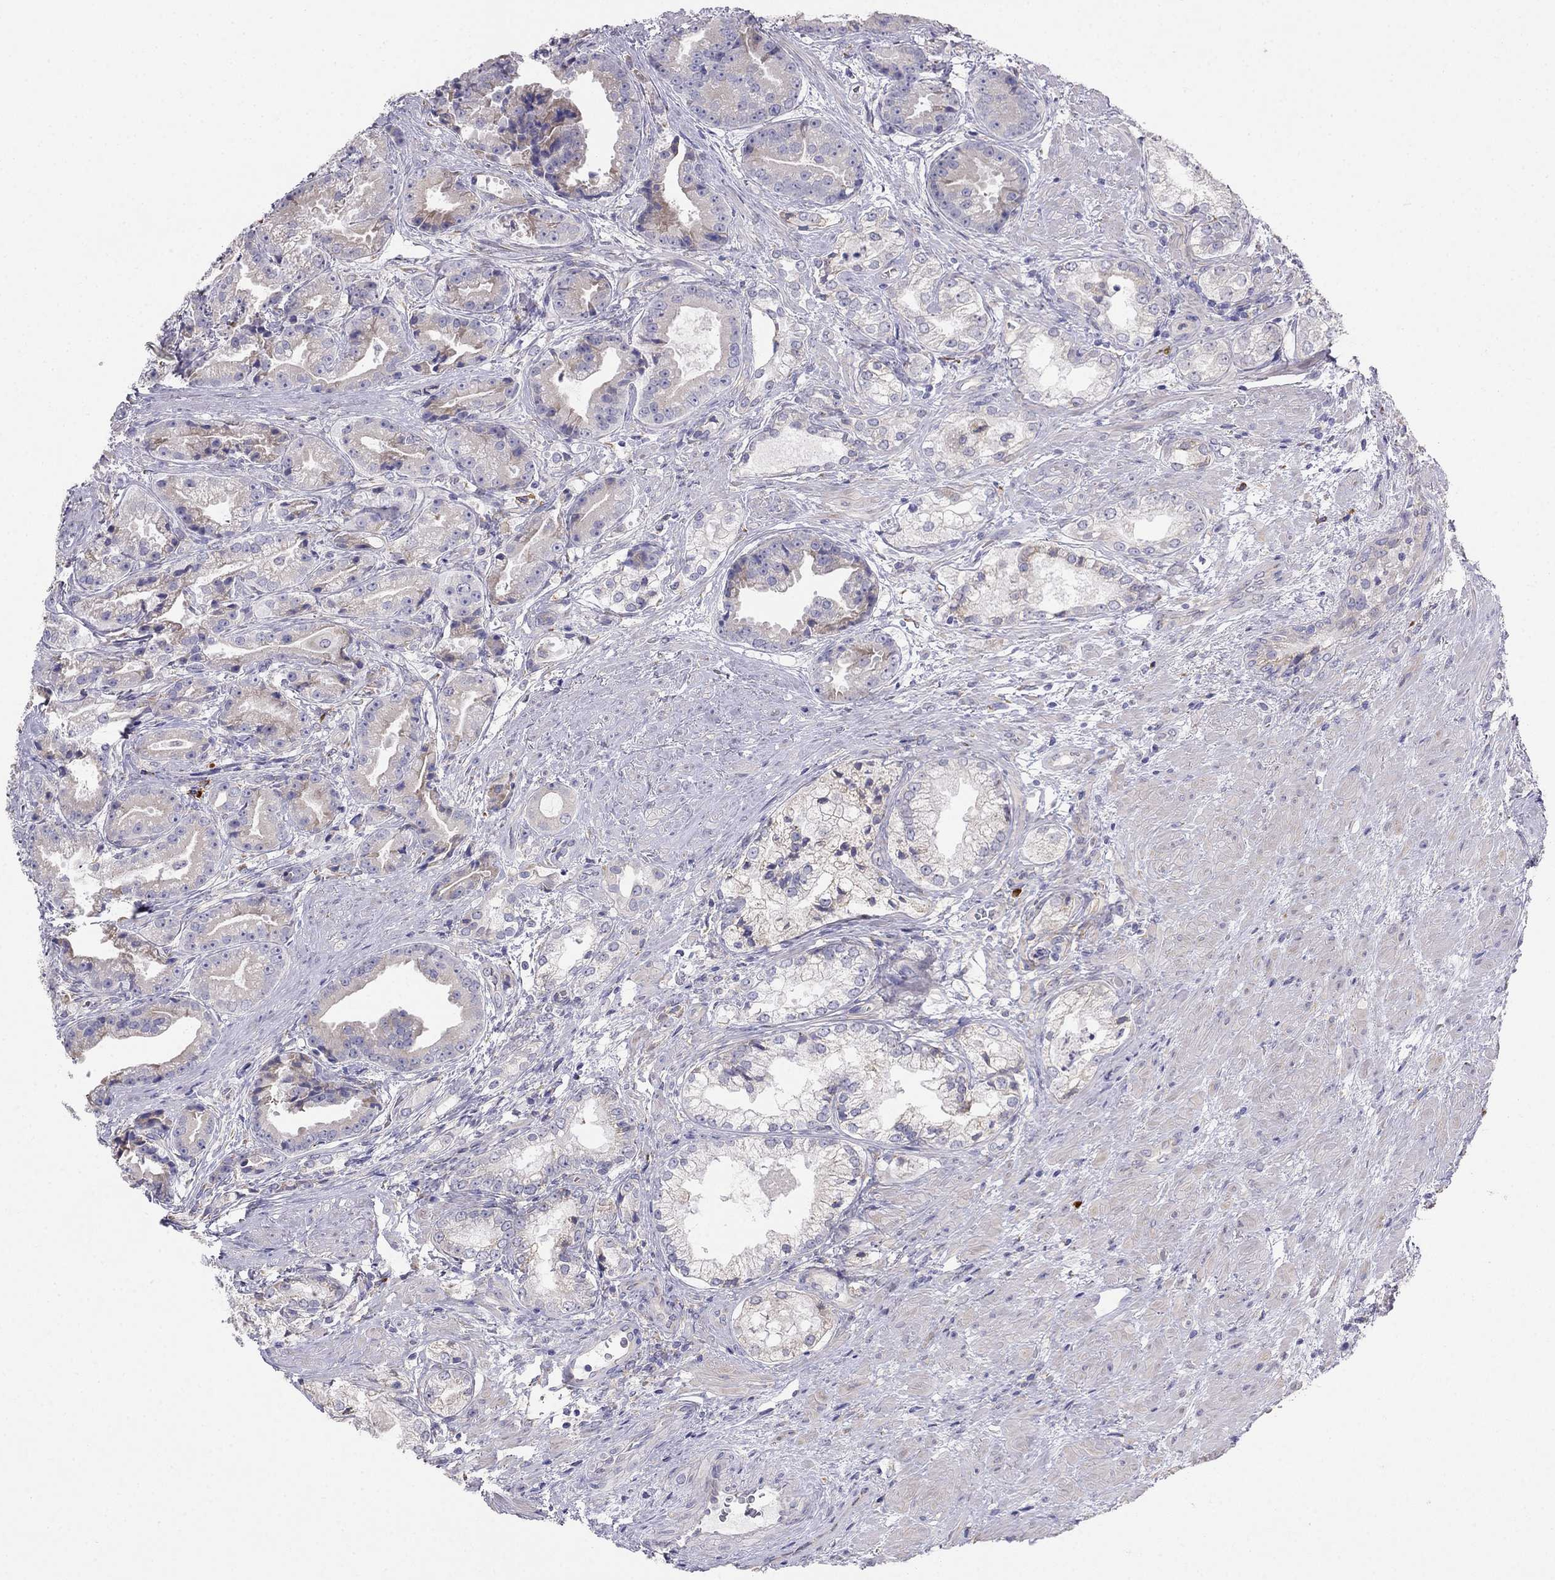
{"staining": {"intensity": "negative", "quantity": "none", "location": "none"}, "tissue": "prostate cancer", "cell_type": "Tumor cells", "image_type": "cancer", "snomed": [{"axis": "morphology", "description": "Adenocarcinoma, NOS"}, {"axis": "morphology", "description": "Adenocarcinoma, High grade"}, {"axis": "topography", "description": "Prostate"}], "caption": "Prostate adenocarcinoma was stained to show a protein in brown. There is no significant expression in tumor cells.", "gene": "LONRF2", "patient": {"sex": "male", "age": 64}}